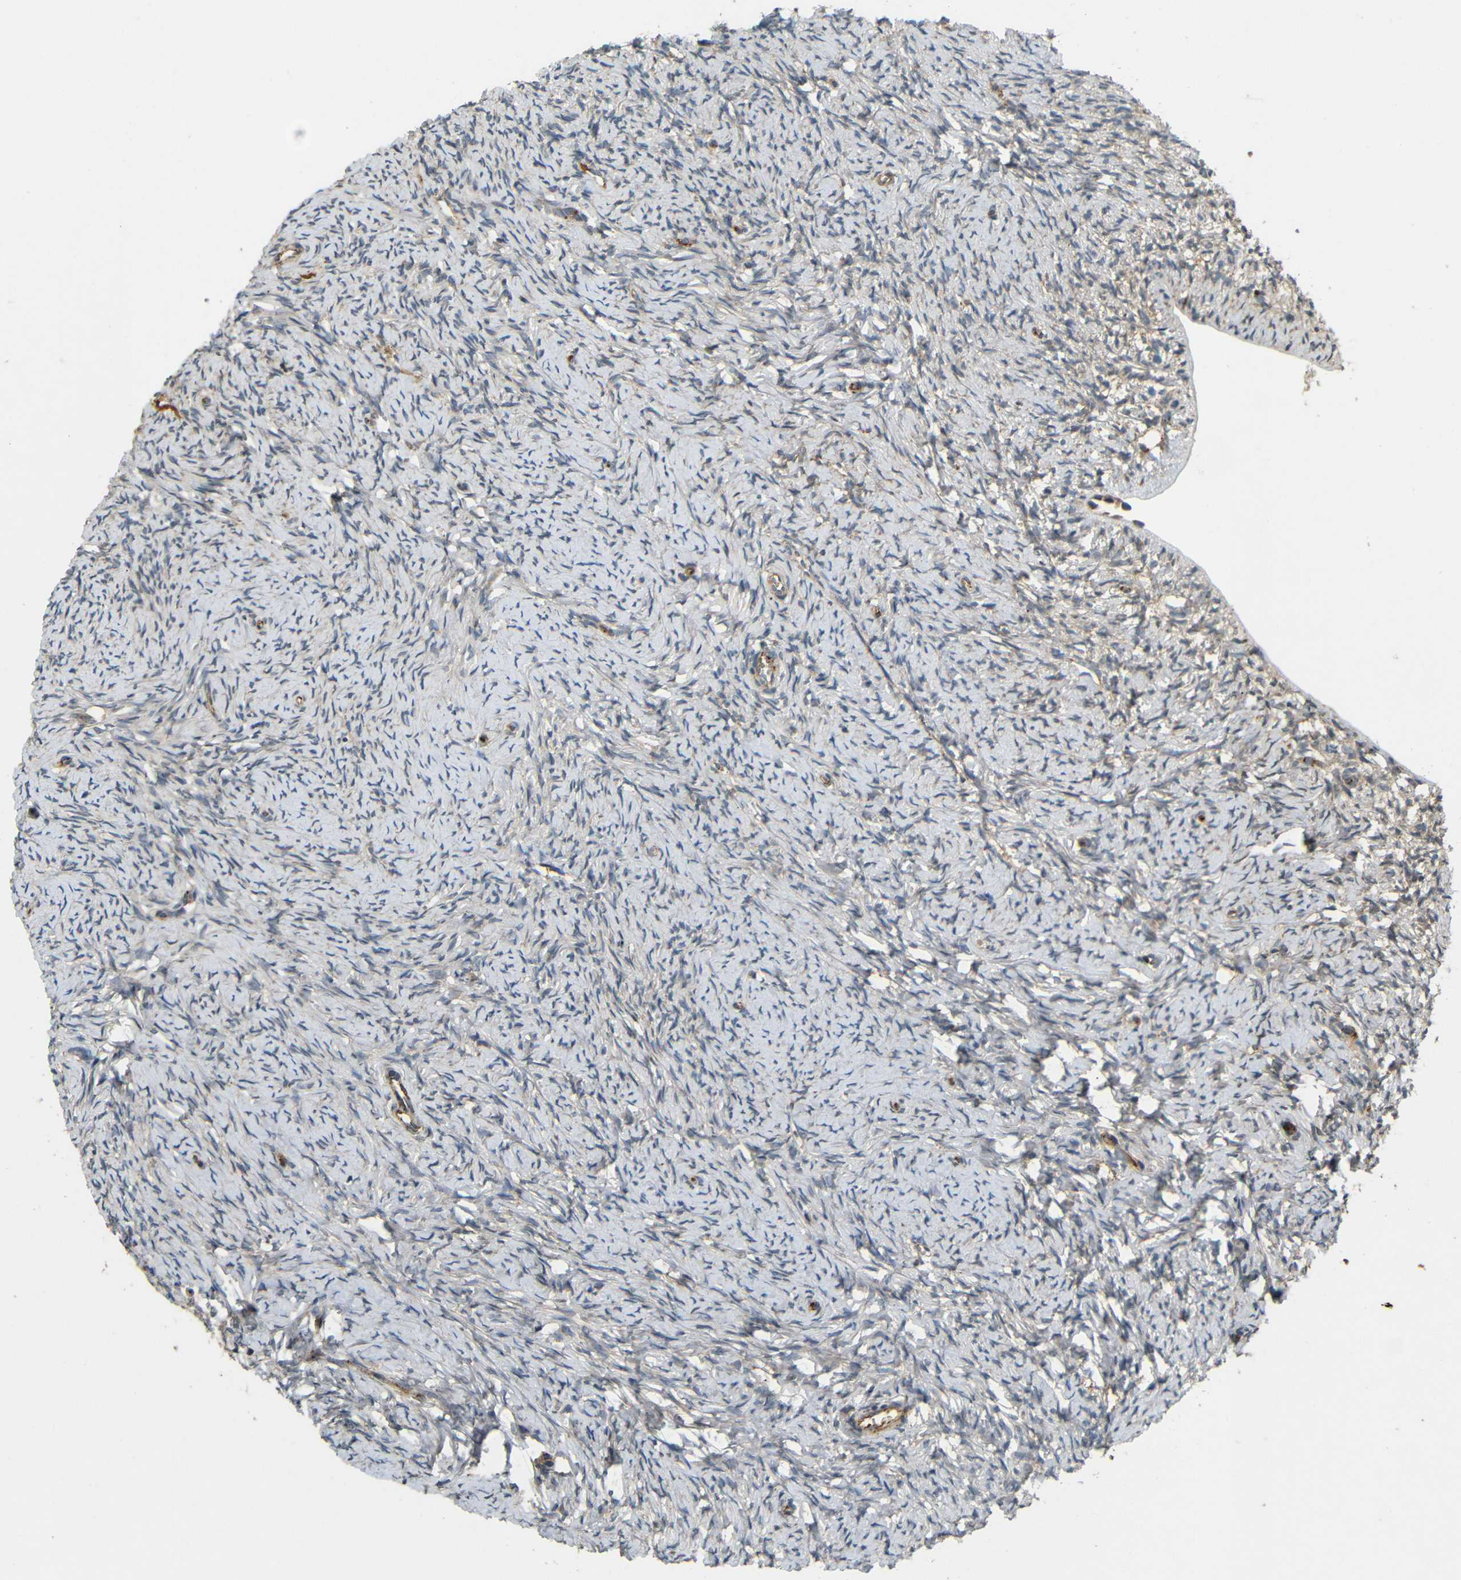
{"staining": {"intensity": "weak", "quantity": ">75%", "location": "cytoplasmic/membranous"}, "tissue": "ovary", "cell_type": "Ovarian stroma cells", "image_type": "normal", "snomed": [{"axis": "morphology", "description": "Normal tissue, NOS"}, {"axis": "topography", "description": "Ovary"}], "caption": "IHC of unremarkable ovary displays low levels of weak cytoplasmic/membranous staining in about >75% of ovarian stroma cells.", "gene": "ATP7A", "patient": {"sex": "female", "age": 33}}